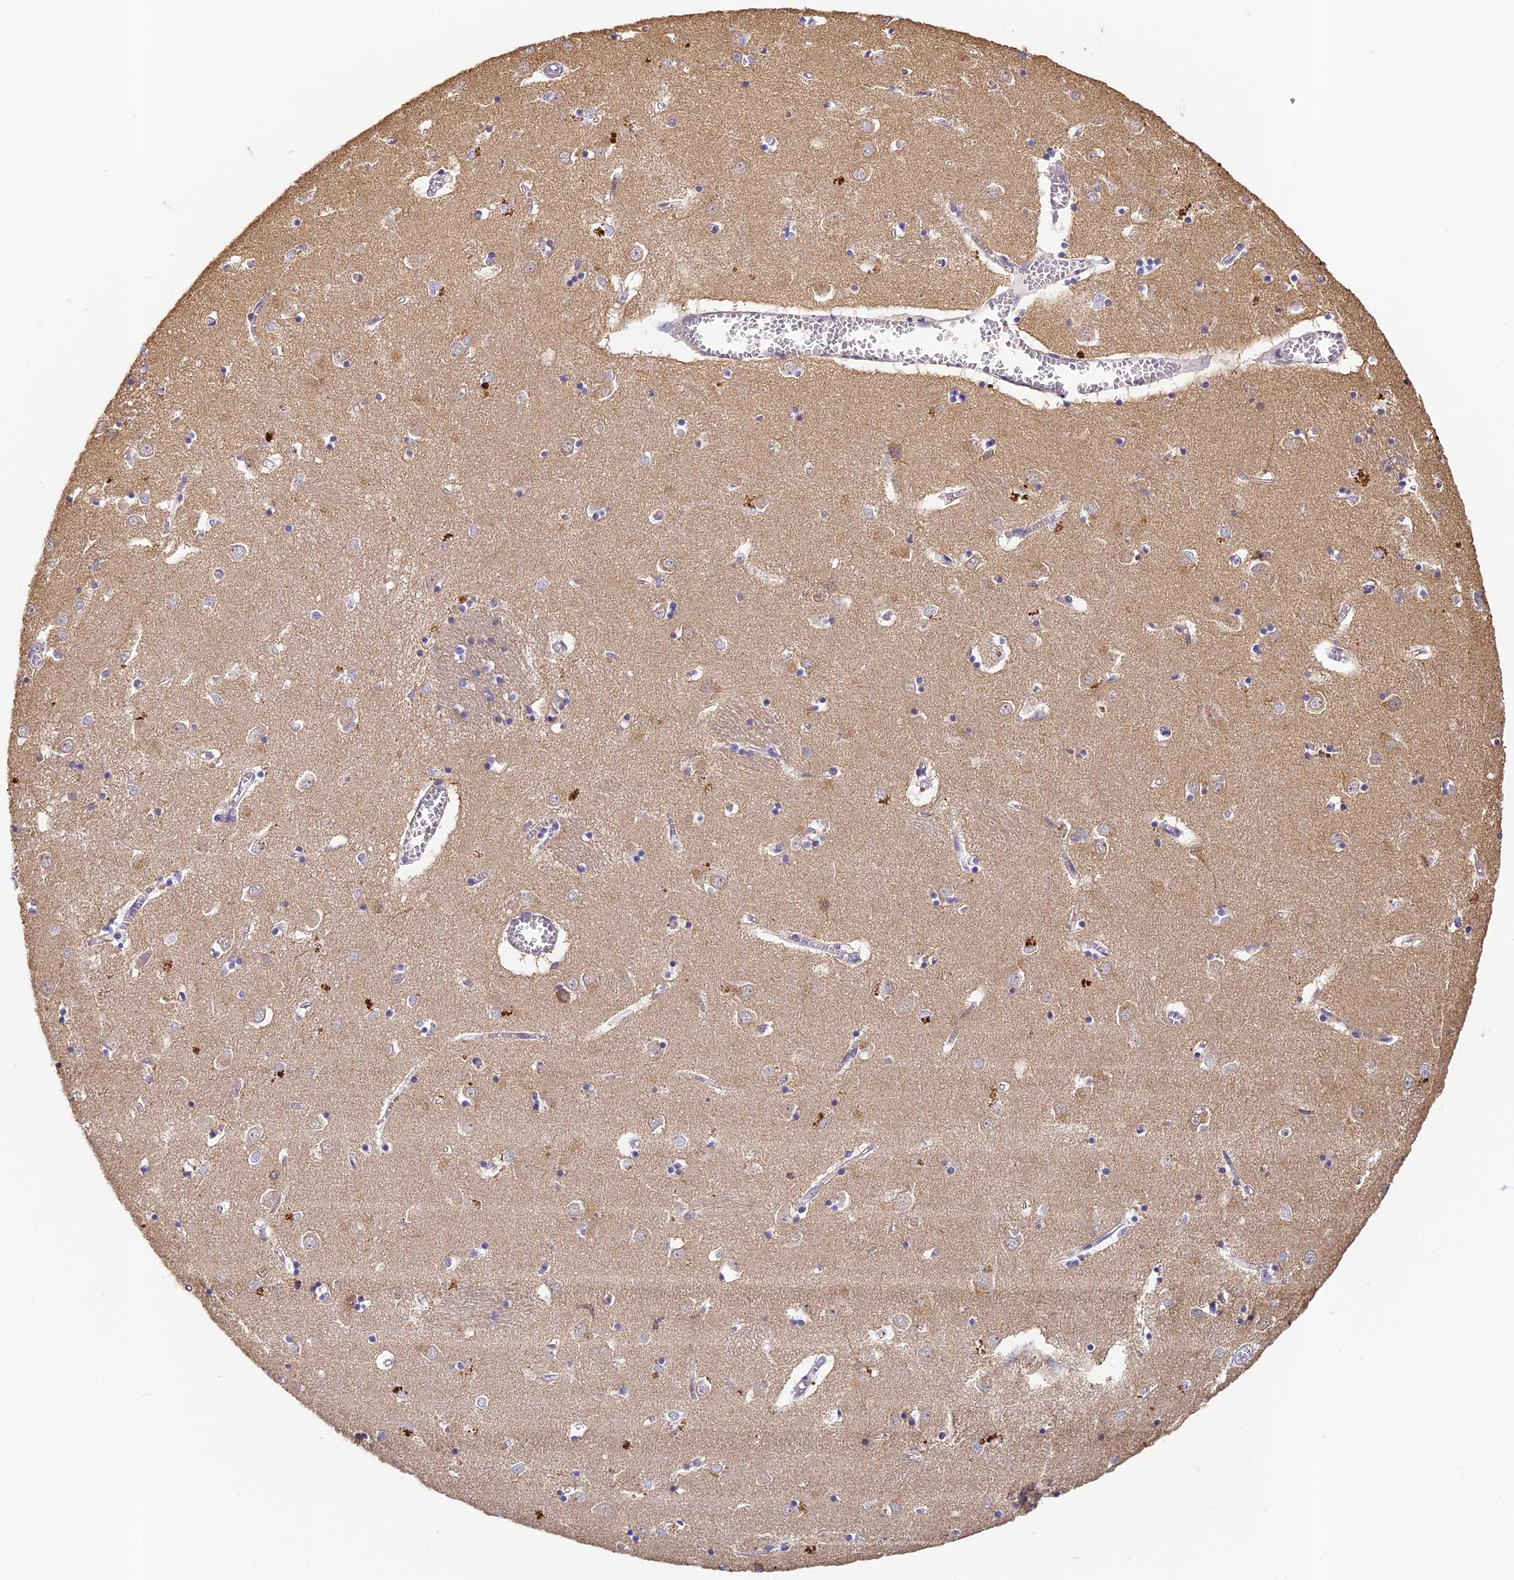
{"staining": {"intensity": "negative", "quantity": "none", "location": "none"}, "tissue": "caudate", "cell_type": "Glial cells", "image_type": "normal", "snomed": [{"axis": "morphology", "description": "Normal tissue, NOS"}, {"axis": "topography", "description": "Lateral ventricle wall"}], "caption": "This is a histopathology image of immunohistochemistry staining of unremarkable caudate, which shows no staining in glial cells. (Stains: DAB immunohistochemistry with hematoxylin counter stain, Microscopy: brightfield microscopy at high magnification).", "gene": "YAE1", "patient": {"sex": "male", "age": 70}}